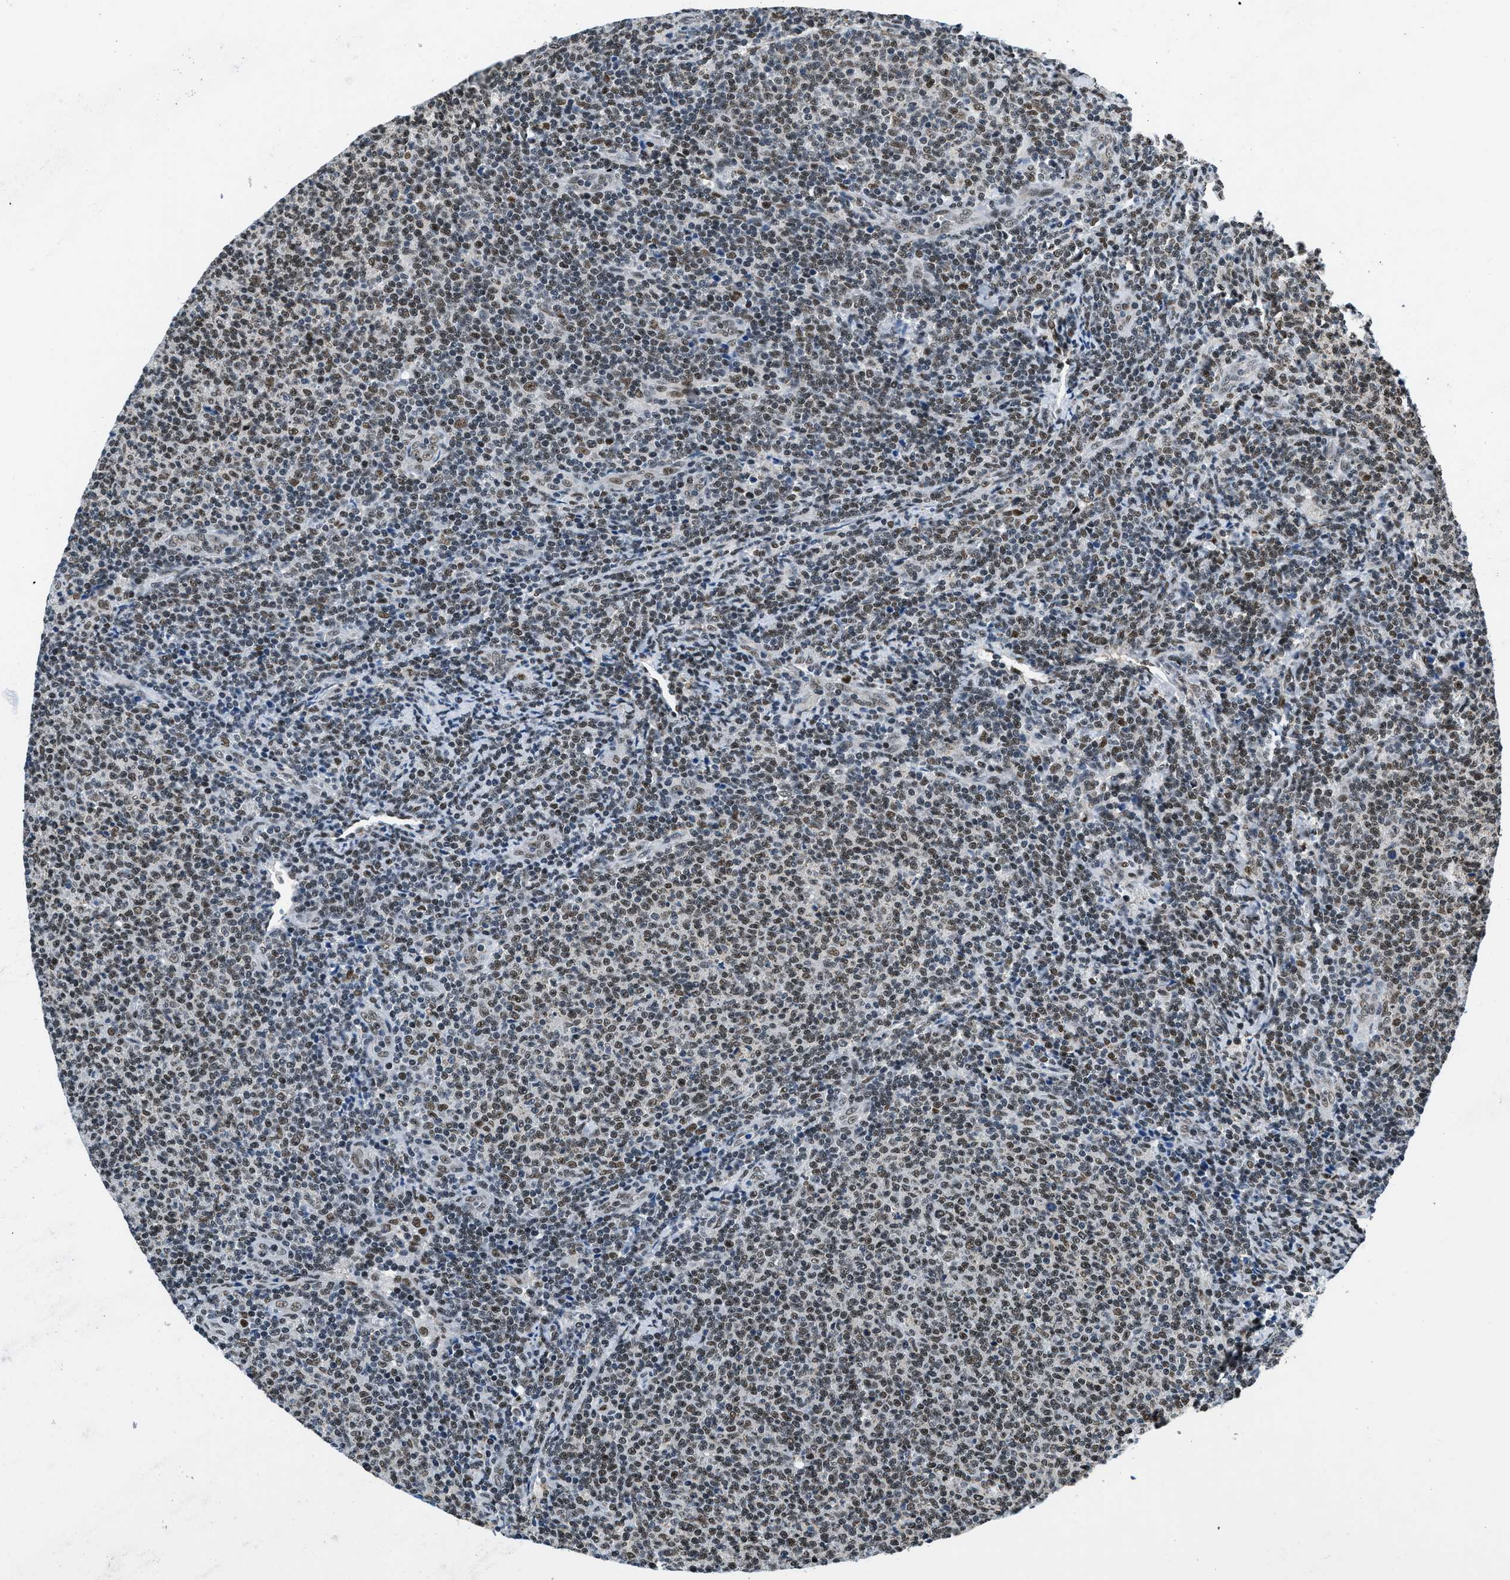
{"staining": {"intensity": "moderate", "quantity": "25%-75%", "location": "nuclear"}, "tissue": "lymphoma", "cell_type": "Tumor cells", "image_type": "cancer", "snomed": [{"axis": "morphology", "description": "Malignant lymphoma, non-Hodgkin's type, Low grade"}, {"axis": "topography", "description": "Lymph node"}], "caption": "A high-resolution image shows immunohistochemistry (IHC) staining of low-grade malignant lymphoma, non-Hodgkin's type, which demonstrates moderate nuclear positivity in about 25%-75% of tumor cells.", "gene": "KDM3B", "patient": {"sex": "male", "age": 66}}